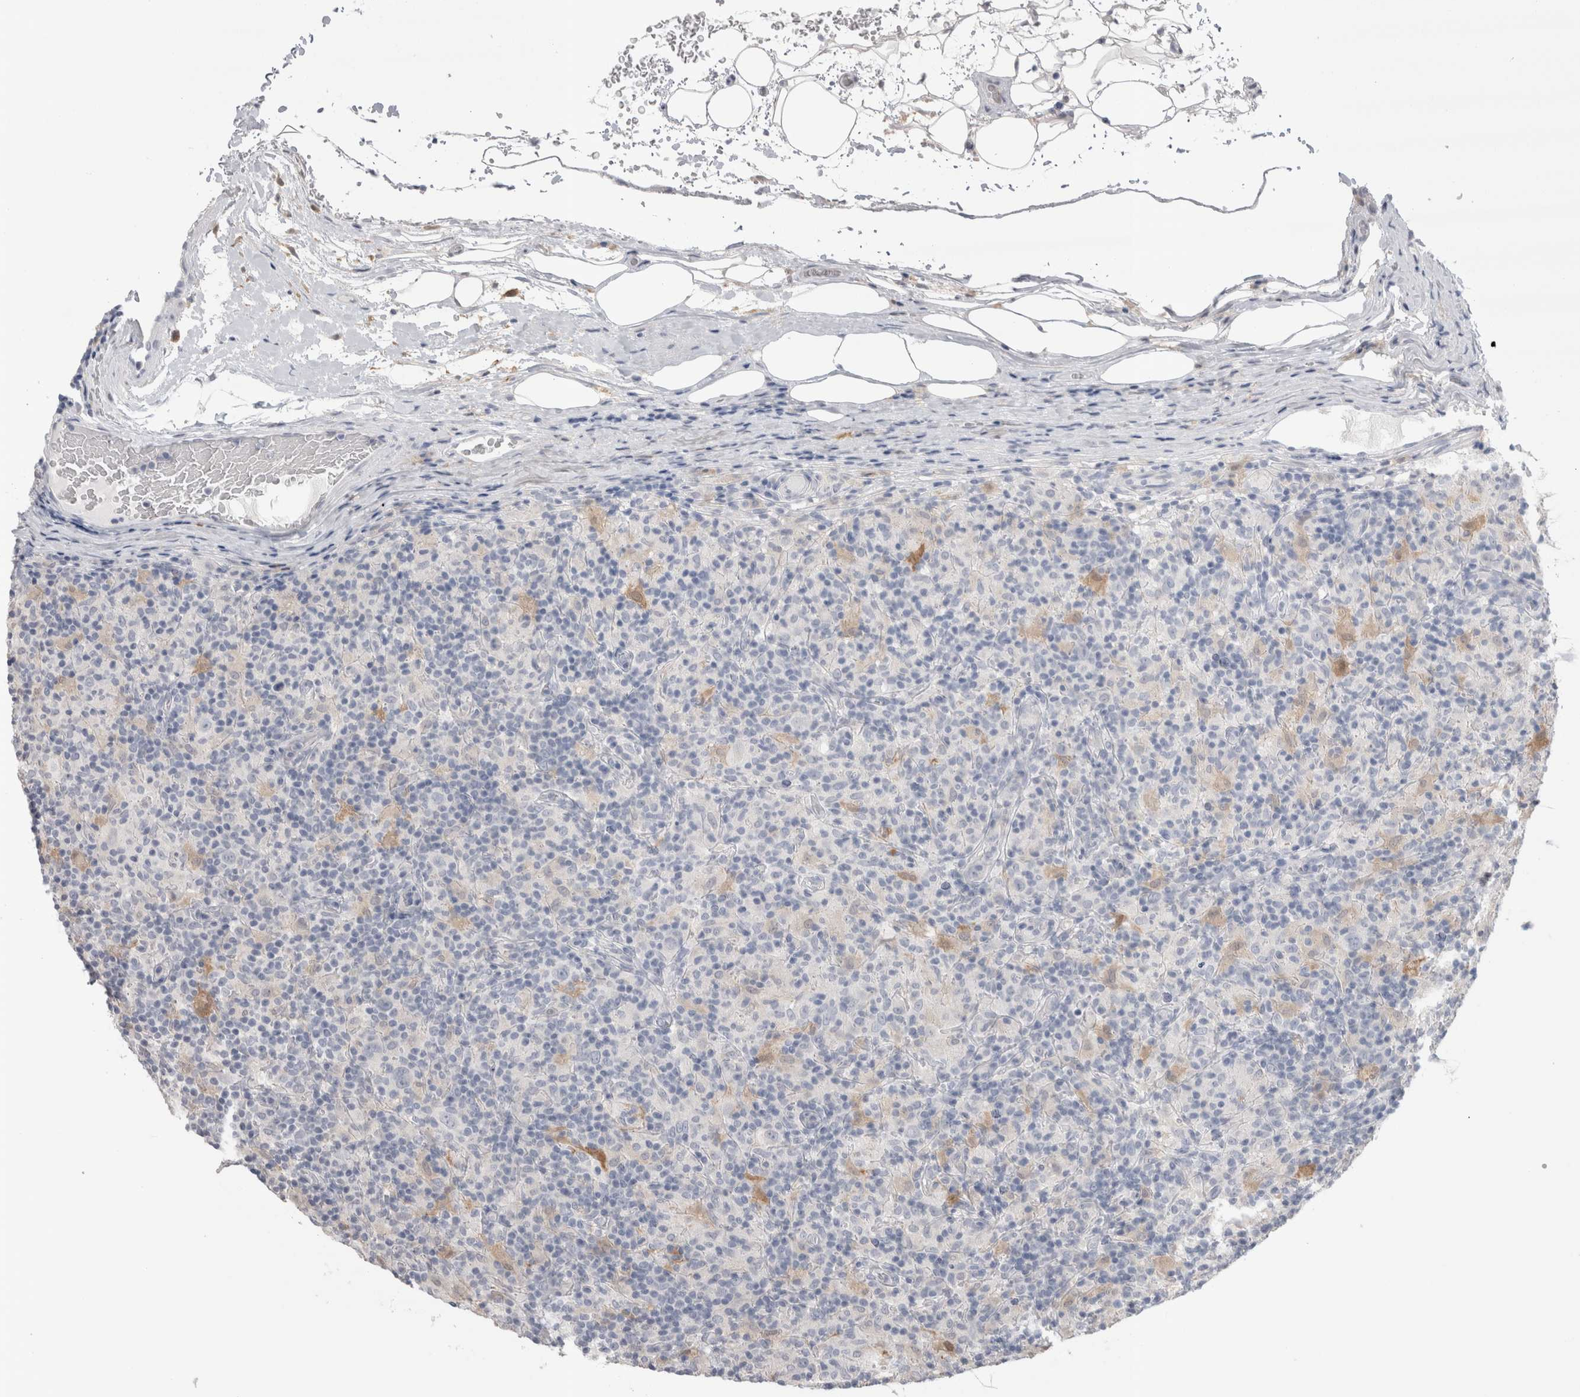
{"staining": {"intensity": "negative", "quantity": "none", "location": "none"}, "tissue": "lymphoma", "cell_type": "Tumor cells", "image_type": "cancer", "snomed": [{"axis": "morphology", "description": "Hodgkin's disease, NOS"}, {"axis": "topography", "description": "Lymph node"}], "caption": "This is an IHC image of Hodgkin's disease. There is no staining in tumor cells.", "gene": "SUCNR1", "patient": {"sex": "male", "age": 70}}